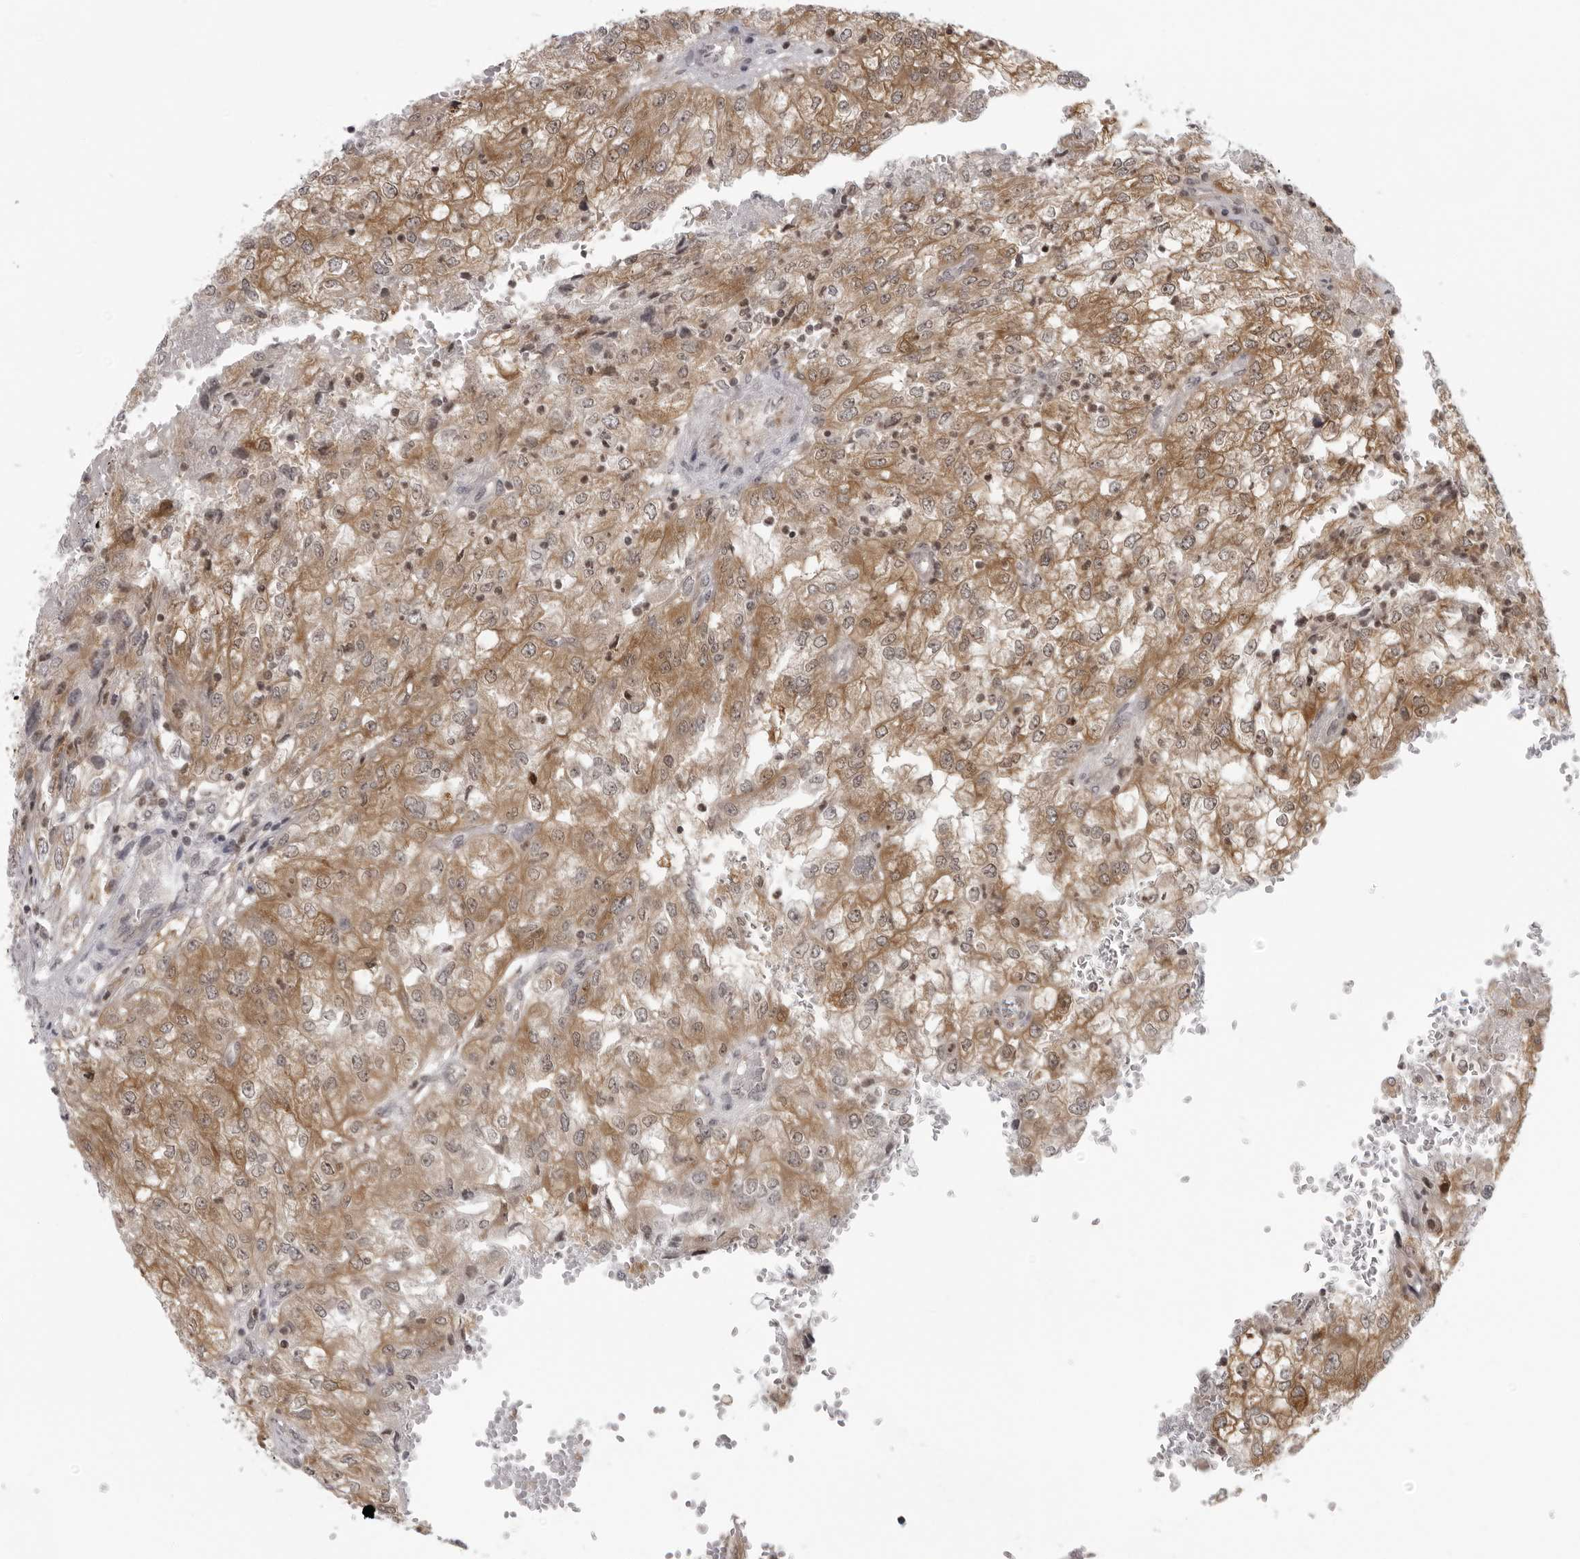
{"staining": {"intensity": "moderate", "quantity": ">75%", "location": "cytoplasmic/membranous"}, "tissue": "renal cancer", "cell_type": "Tumor cells", "image_type": "cancer", "snomed": [{"axis": "morphology", "description": "Adenocarcinoma, NOS"}, {"axis": "topography", "description": "Kidney"}], "caption": "The micrograph demonstrates immunohistochemical staining of renal cancer. There is moderate cytoplasmic/membranous staining is identified in approximately >75% of tumor cells.", "gene": "MRPS15", "patient": {"sex": "female", "age": 54}}